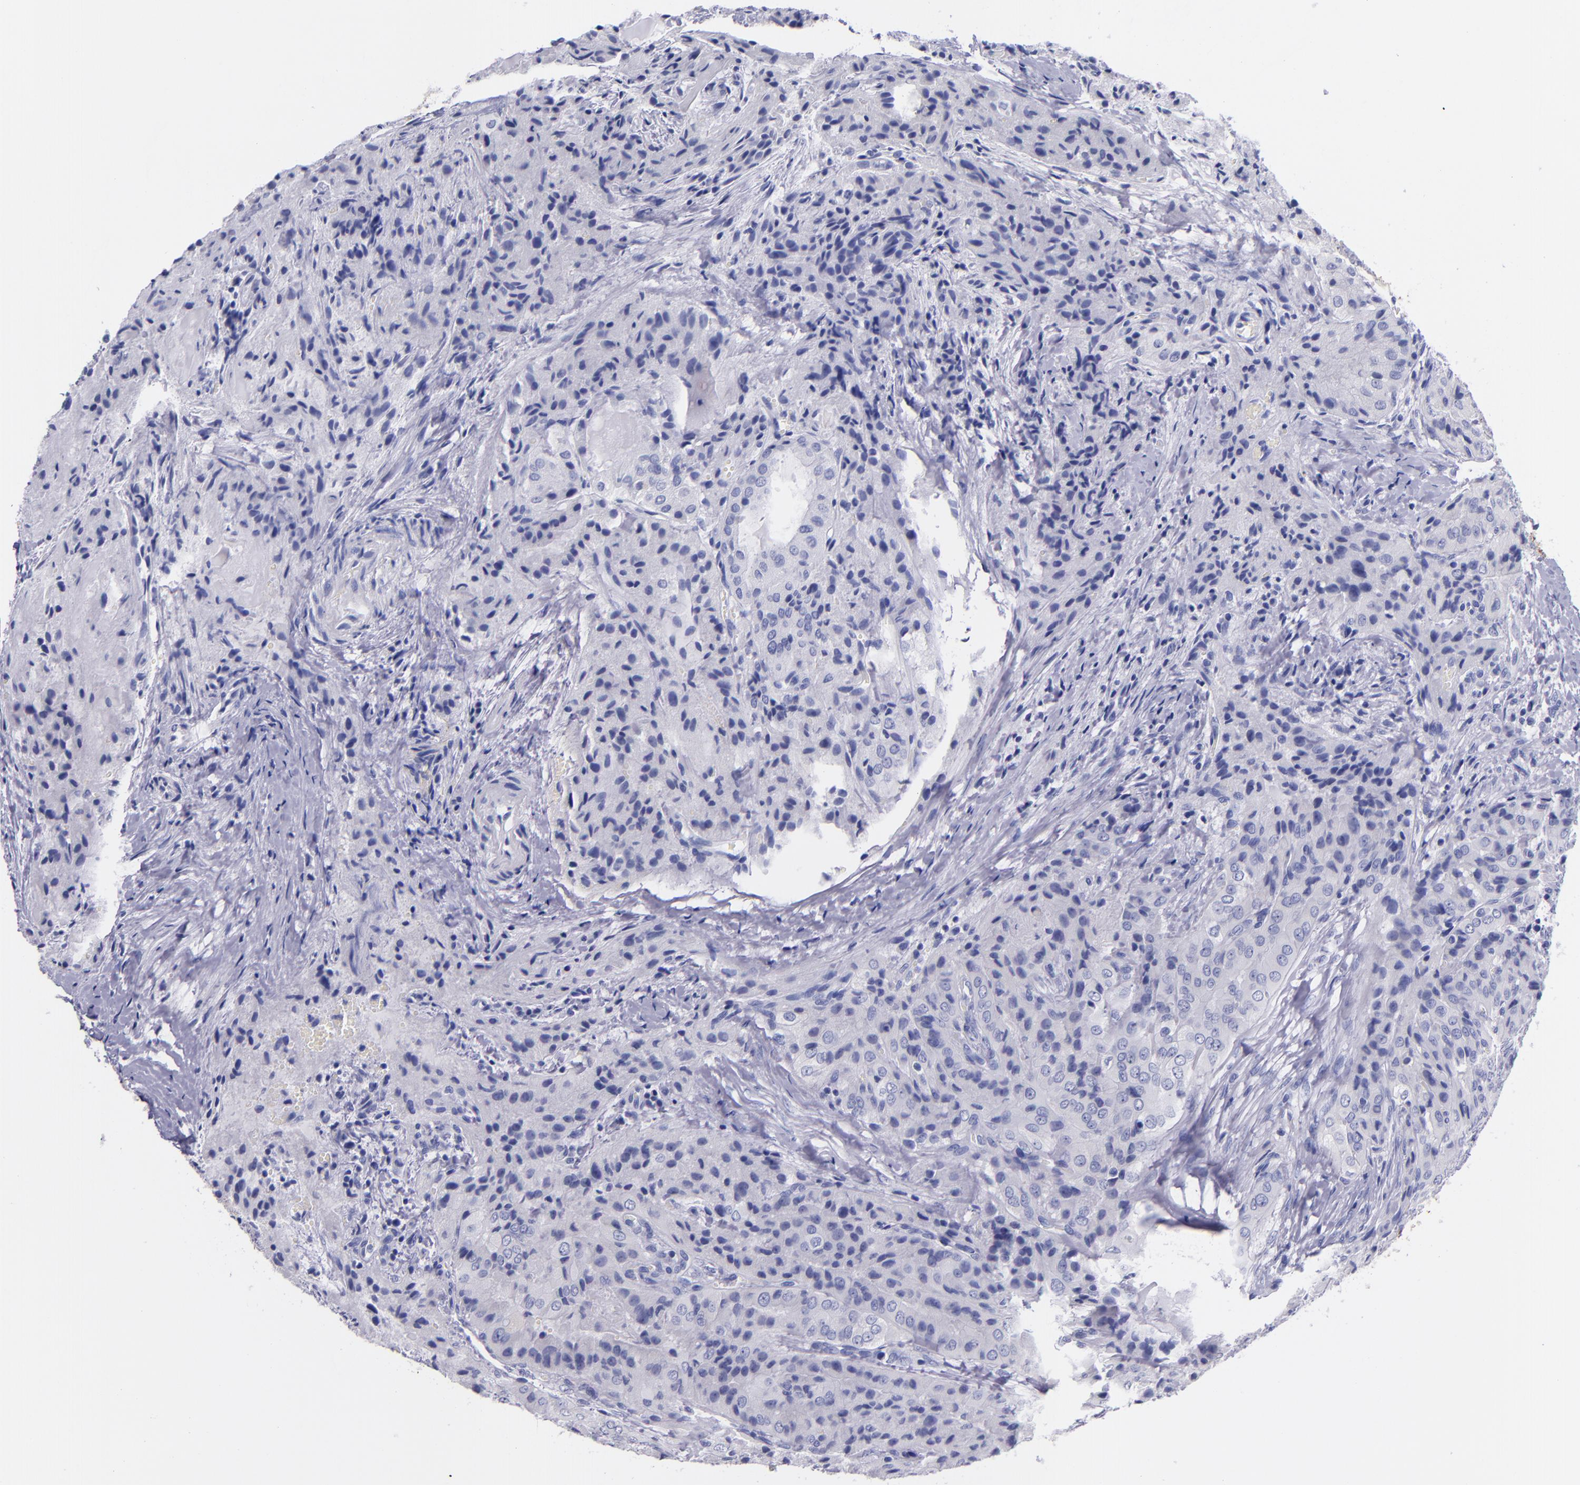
{"staining": {"intensity": "negative", "quantity": "none", "location": "none"}, "tissue": "thyroid cancer", "cell_type": "Tumor cells", "image_type": "cancer", "snomed": [{"axis": "morphology", "description": "Papillary adenocarcinoma, NOS"}, {"axis": "topography", "description": "Thyroid gland"}], "caption": "There is no significant expression in tumor cells of papillary adenocarcinoma (thyroid).", "gene": "SV2A", "patient": {"sex": "female", "age": 71}}